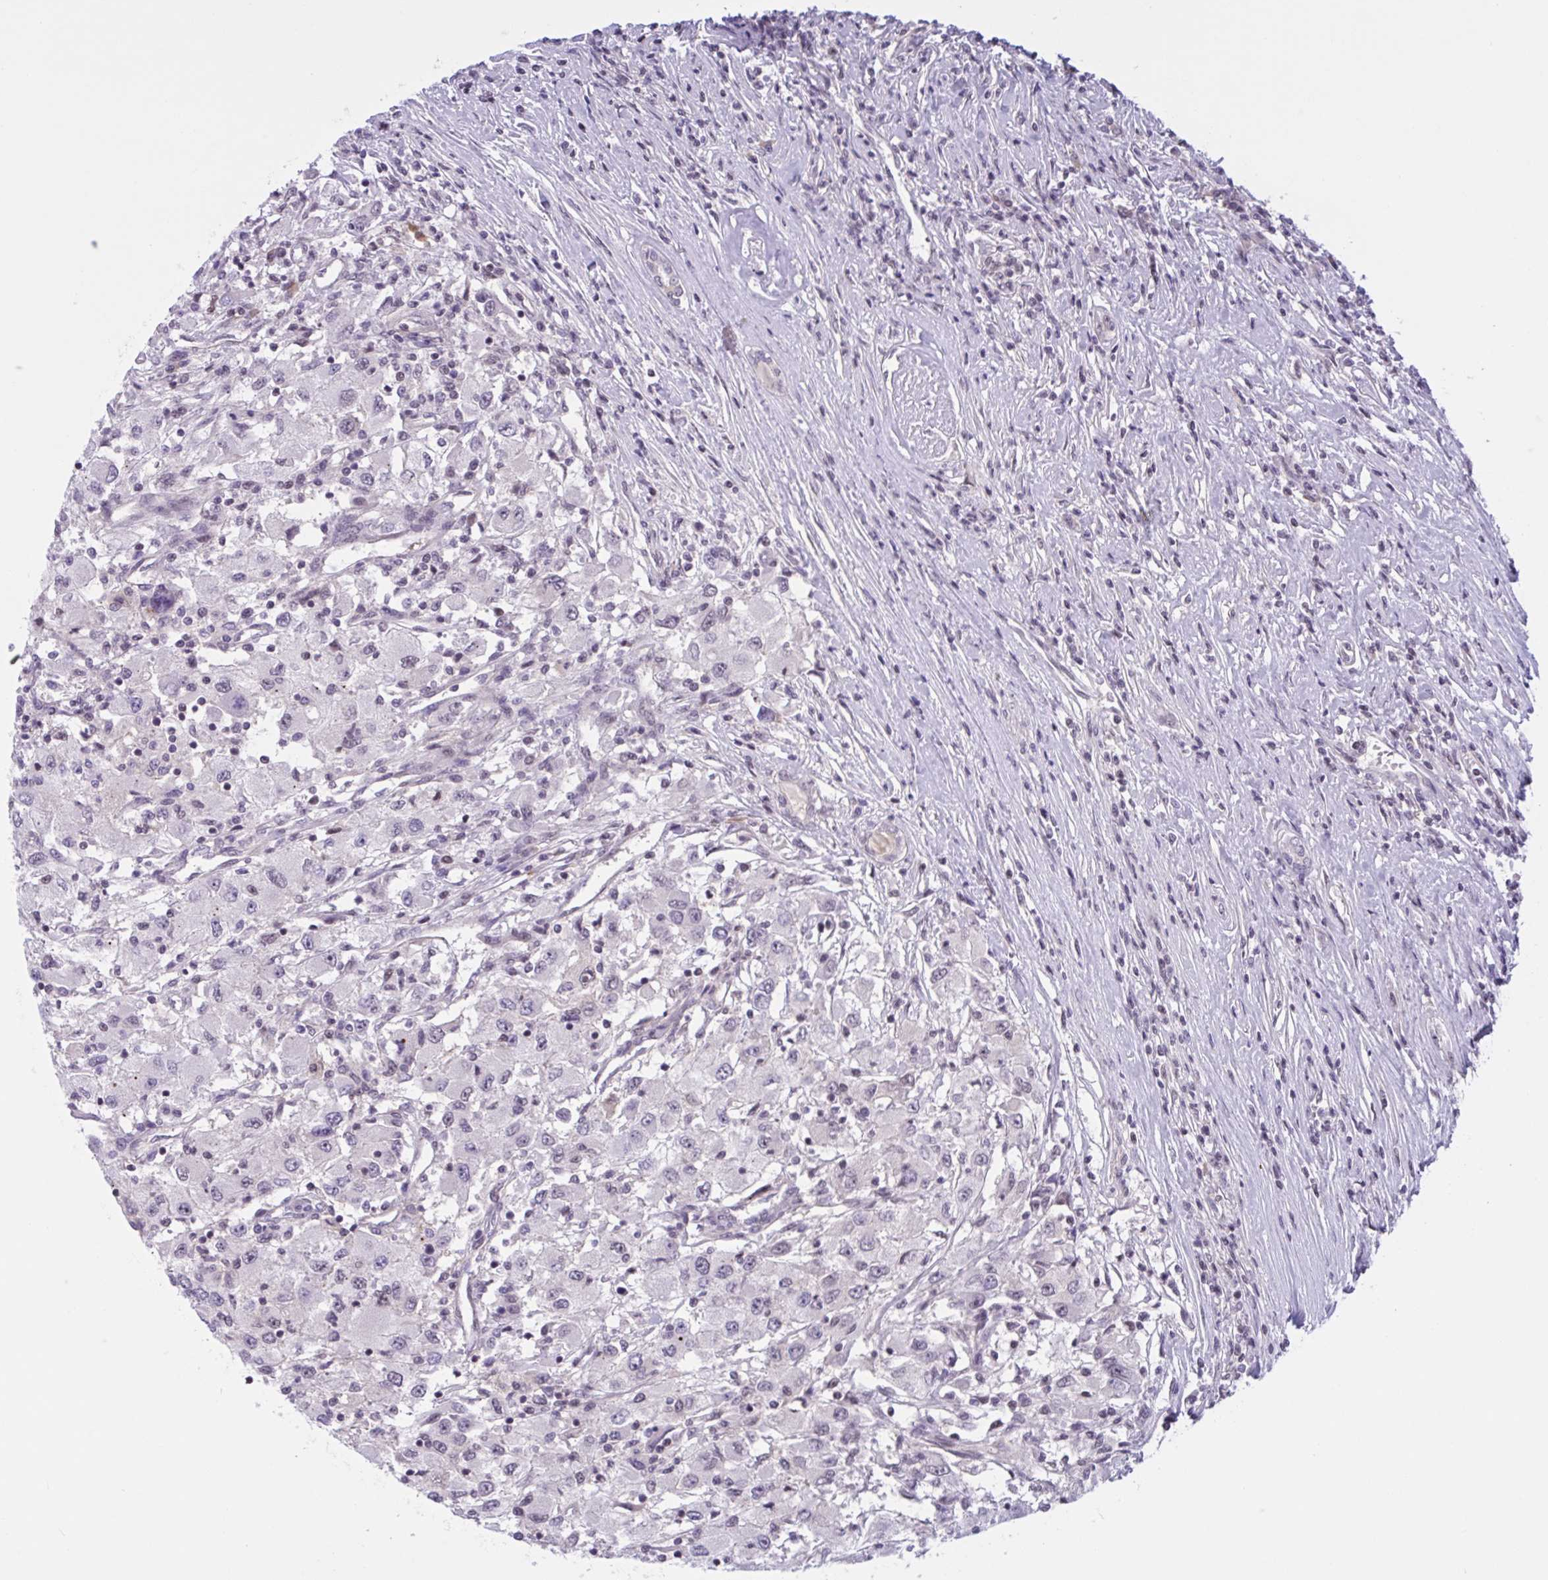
{"staining": {"intensity": "negative", "quantity": "none", "location": "none"}, "tissue": "renal cancer", "cell_type": "Tumor cells", "image_type": "cancer", "snomed": [{"axis": "morphology", "description": "Adenocarcinoma, NOS"}, {"axis": "topography", "description": "Kidney"}], "caption": "Renal adenocarcinoma stained for a protein using immunohistochemistry exhibits no positivity tumor cells.", "gene": "TTC7B", "patient": {"sex": "female", "age": 67}}